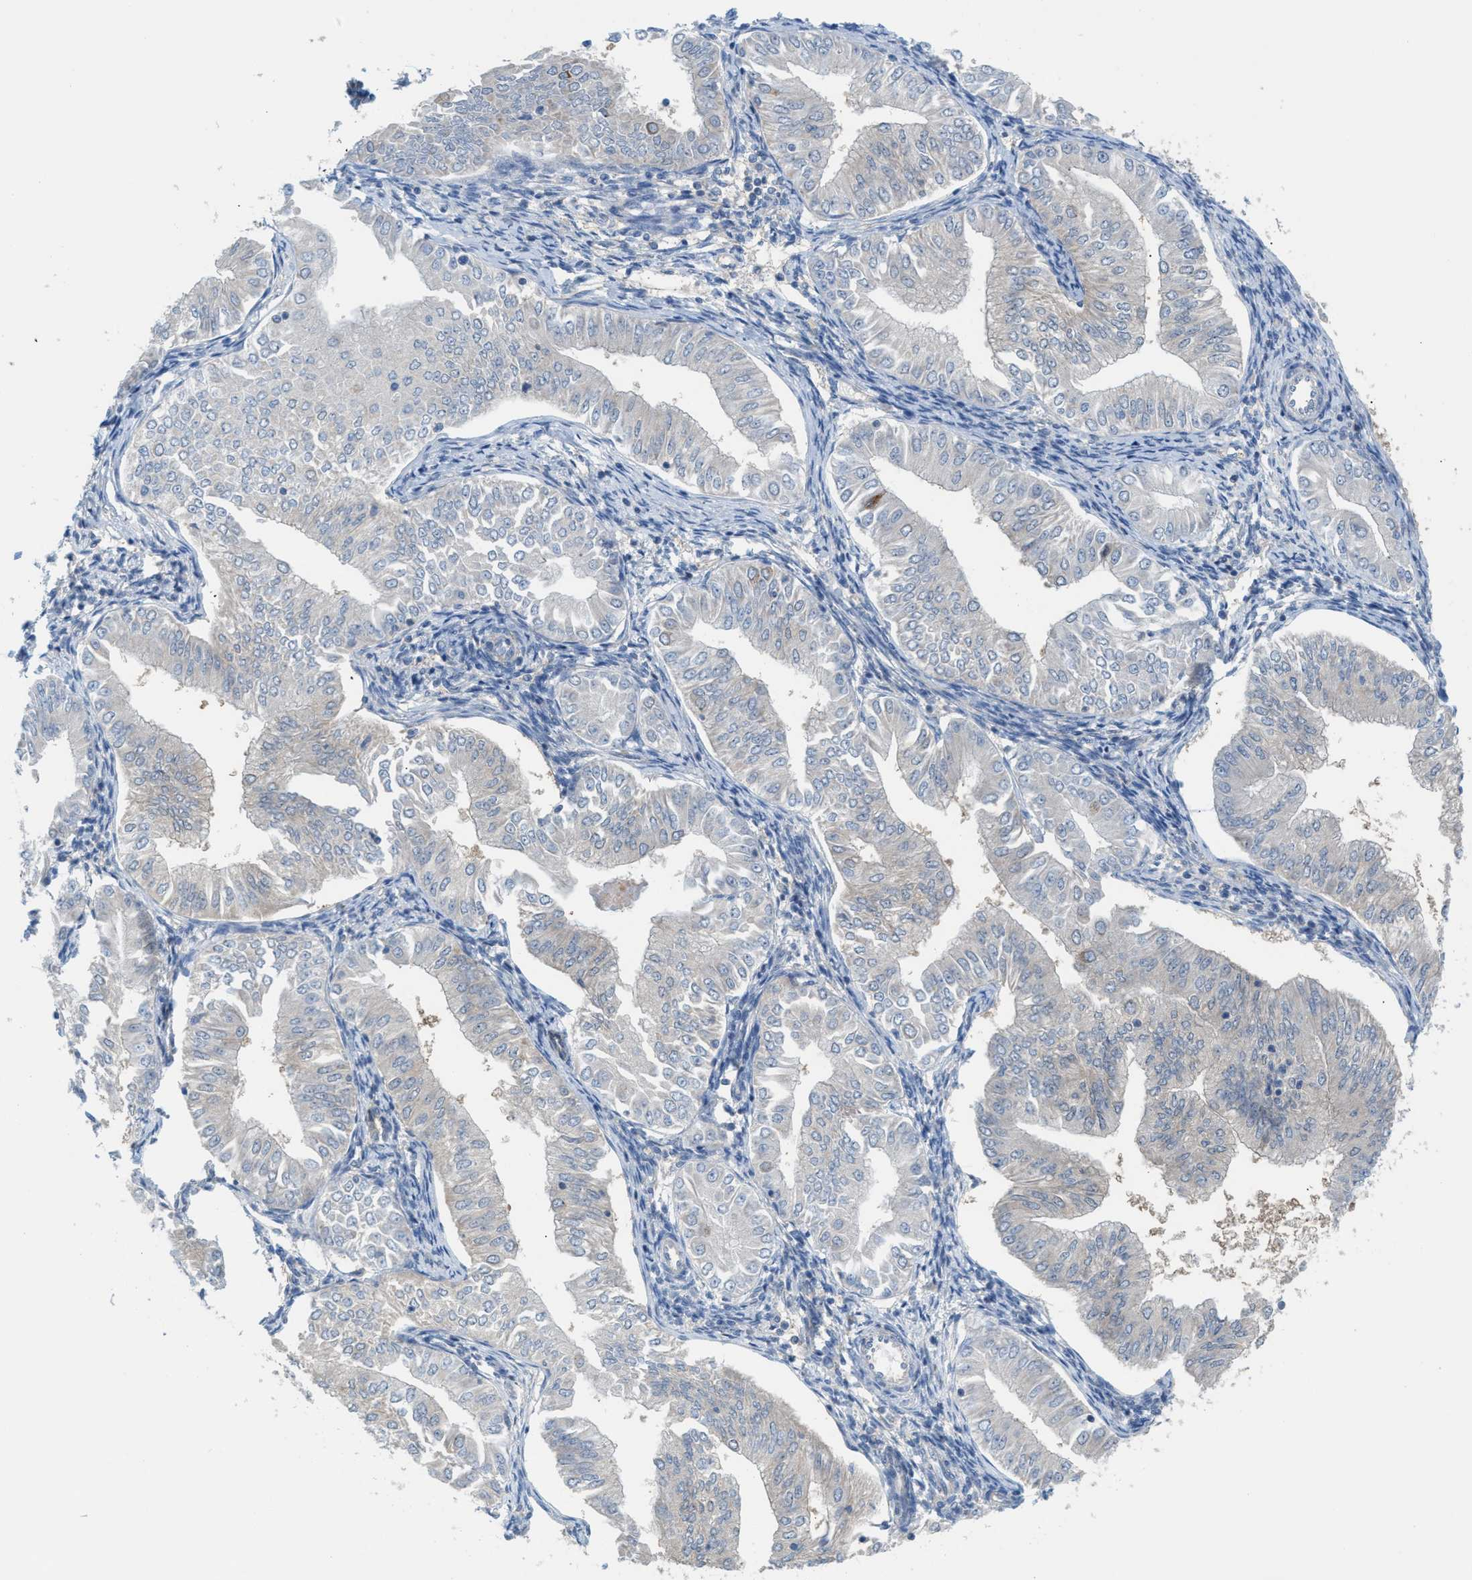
{"staining": {"intensity": "negative", "quantity": "none", "location": "none"}, "tissue": "endometrial cancer", "cell_type": "Tumor cells", "image_type": "cancer", "snomed": [{"axis": "morphology", "description": "Normal tissue, NOS"}, {"axis": "morphology", "description": "Adenocarcinoma, NOS"}, {"axis": "topography", "description": "Endometrium"}], "caption": "Immunohistochemistry histopathology image of human endometrial cancer stained for a protein (brown), which reveals no positivity in tumor cells.", "gene": "PPM1D", "patient": {"sex": "female", "age": 53}}